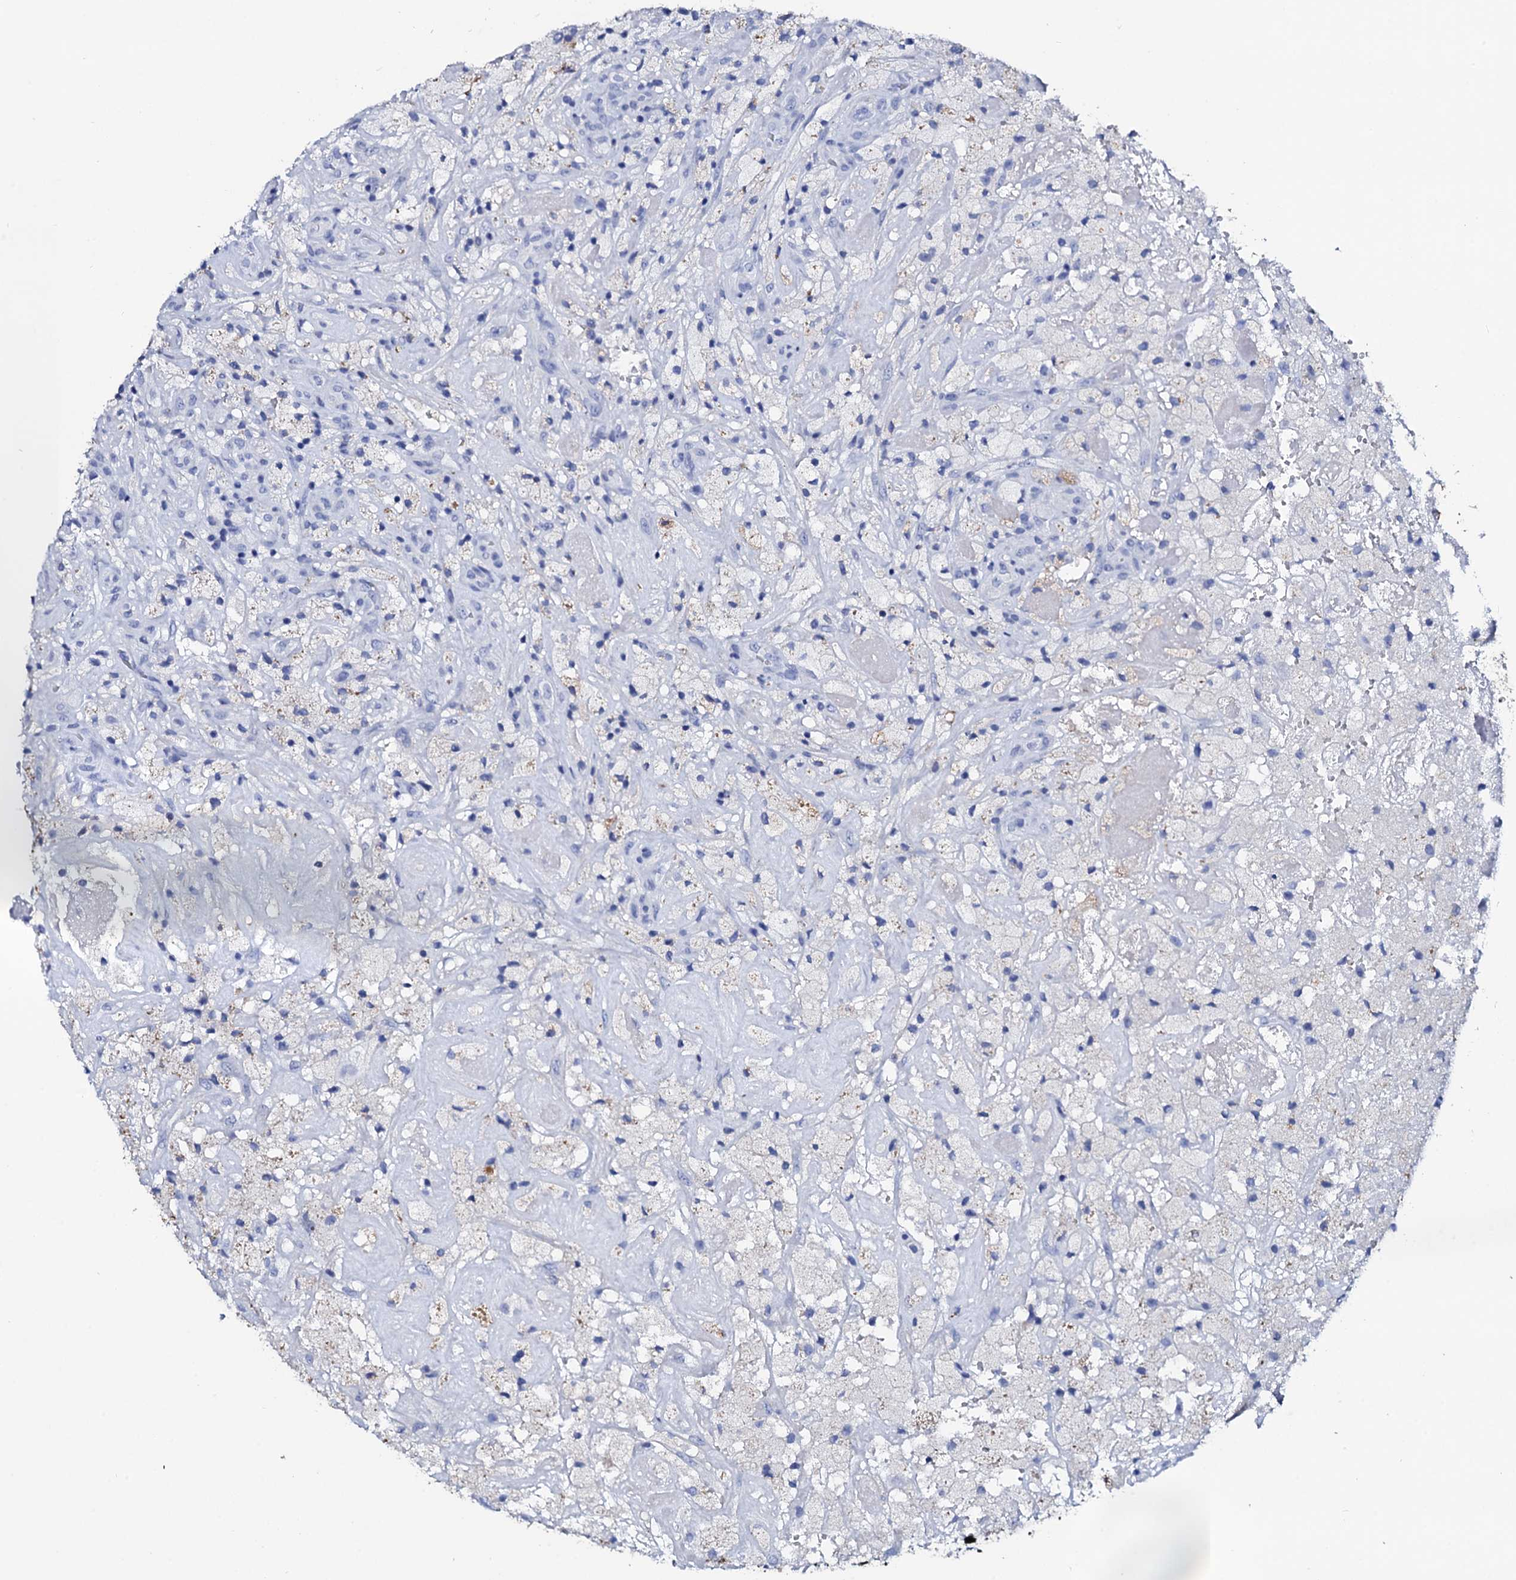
{"staining": {"intensity": "negative", "quantity": "none", "location": "none"}, "tissue": "glioma", "cell_type": "Tumor cells", "image_type": "cancer", "snomed": [{"axis": "morphology", "description": "Glioma, malignant, High grade"}, {"axis": "topography", "description": "Brain"}], "caption": "DAB (3,3'-diaminobenzidine) immunohistochemical staining of human high-grade glioma (malignant) displays no significant positivity in tumor cells.", "gene": "GLB1L3", "patient": {"sex": "male", "age": 69}}